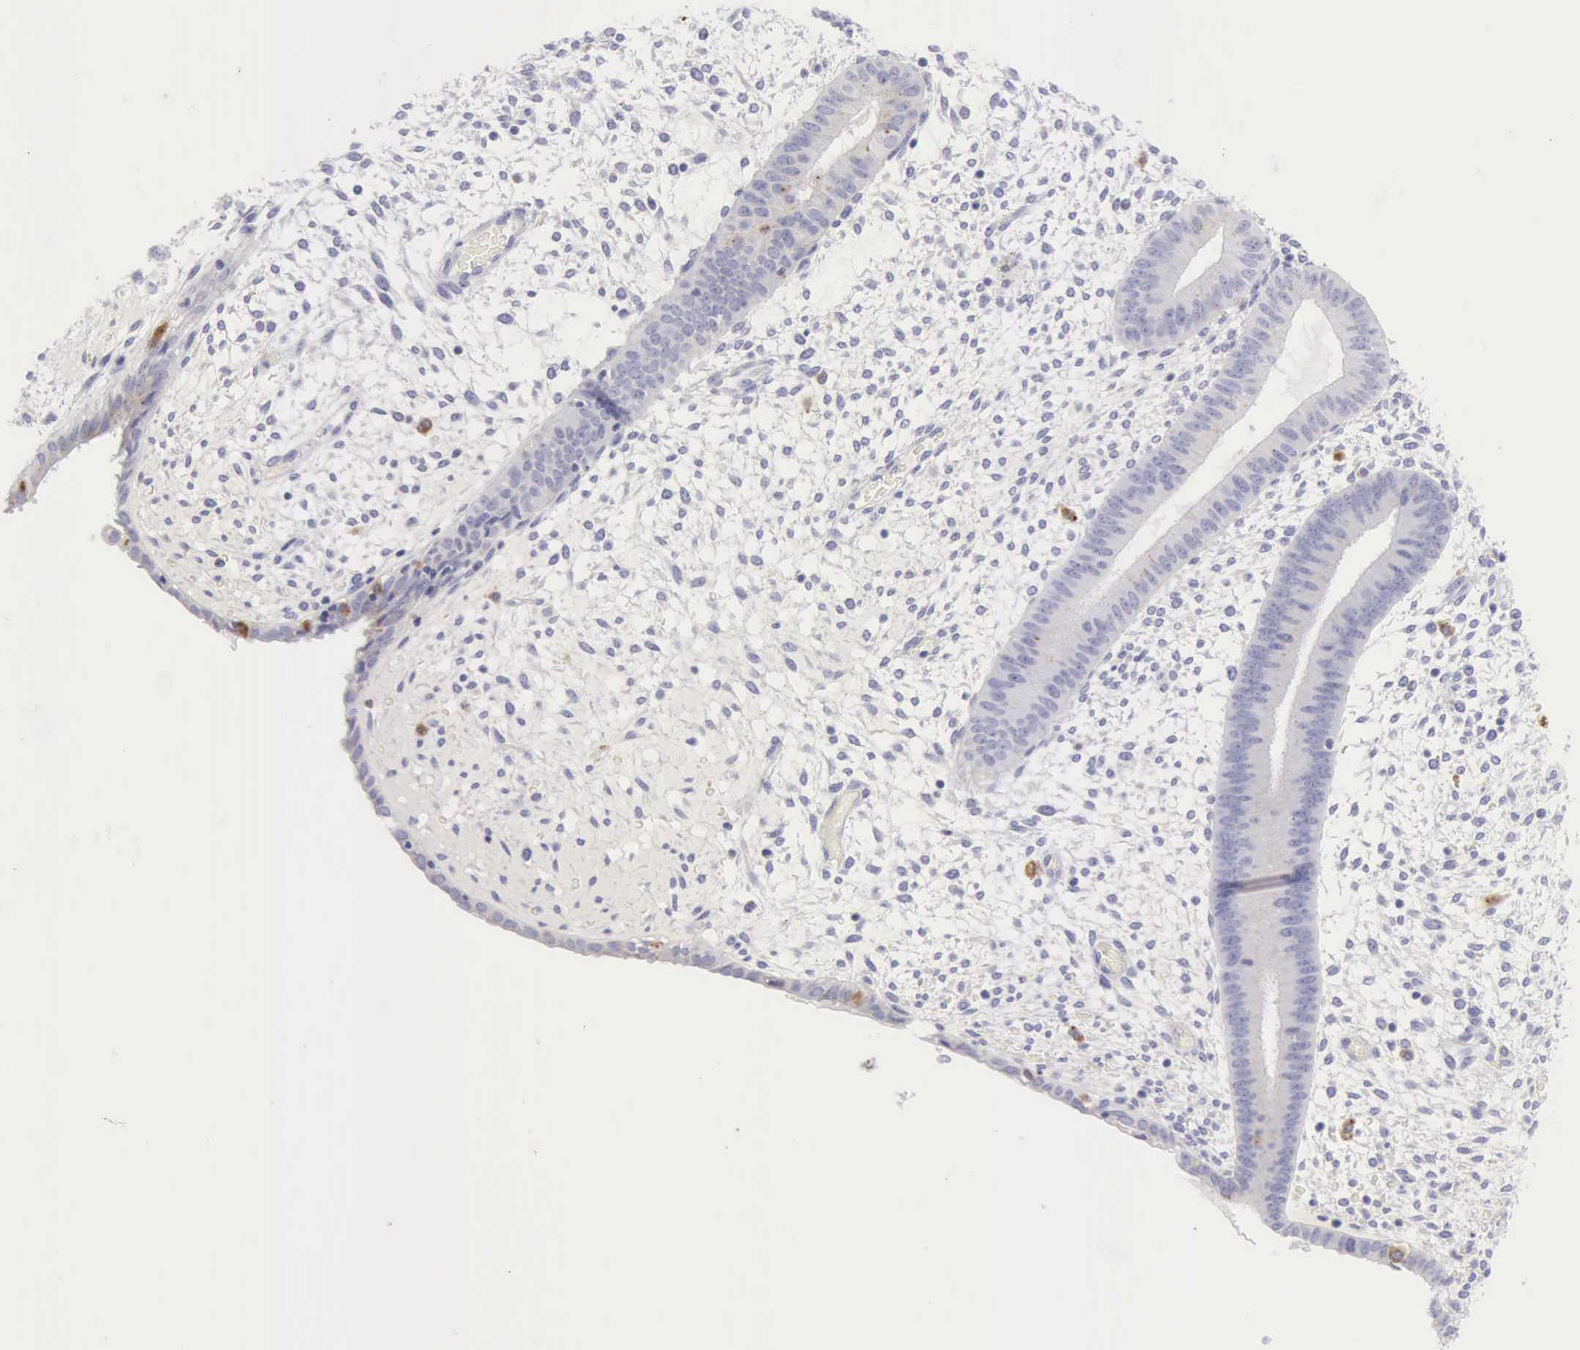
{"staining": {"intensity": "negative", "quantity": "none", "location": "none"}, "tissue": "endometrium", "cell_type": "Cells in endometrial stroma", "image_type": "normal", "snomed": [{"axis": "morphology", "description": "Normal tissue, NOS"}, {"axis": "topography", "description": "Endometrium"}], "caption": "Cells in endometrial stroma are negative for protein expression in unremarkable human endometrium. The staining is performed using DAB brown chromogen with nuclei counter-stained in using hematoxylin.", "gene": "CTSS", "patient": {"sex": "female", "age": 42}}